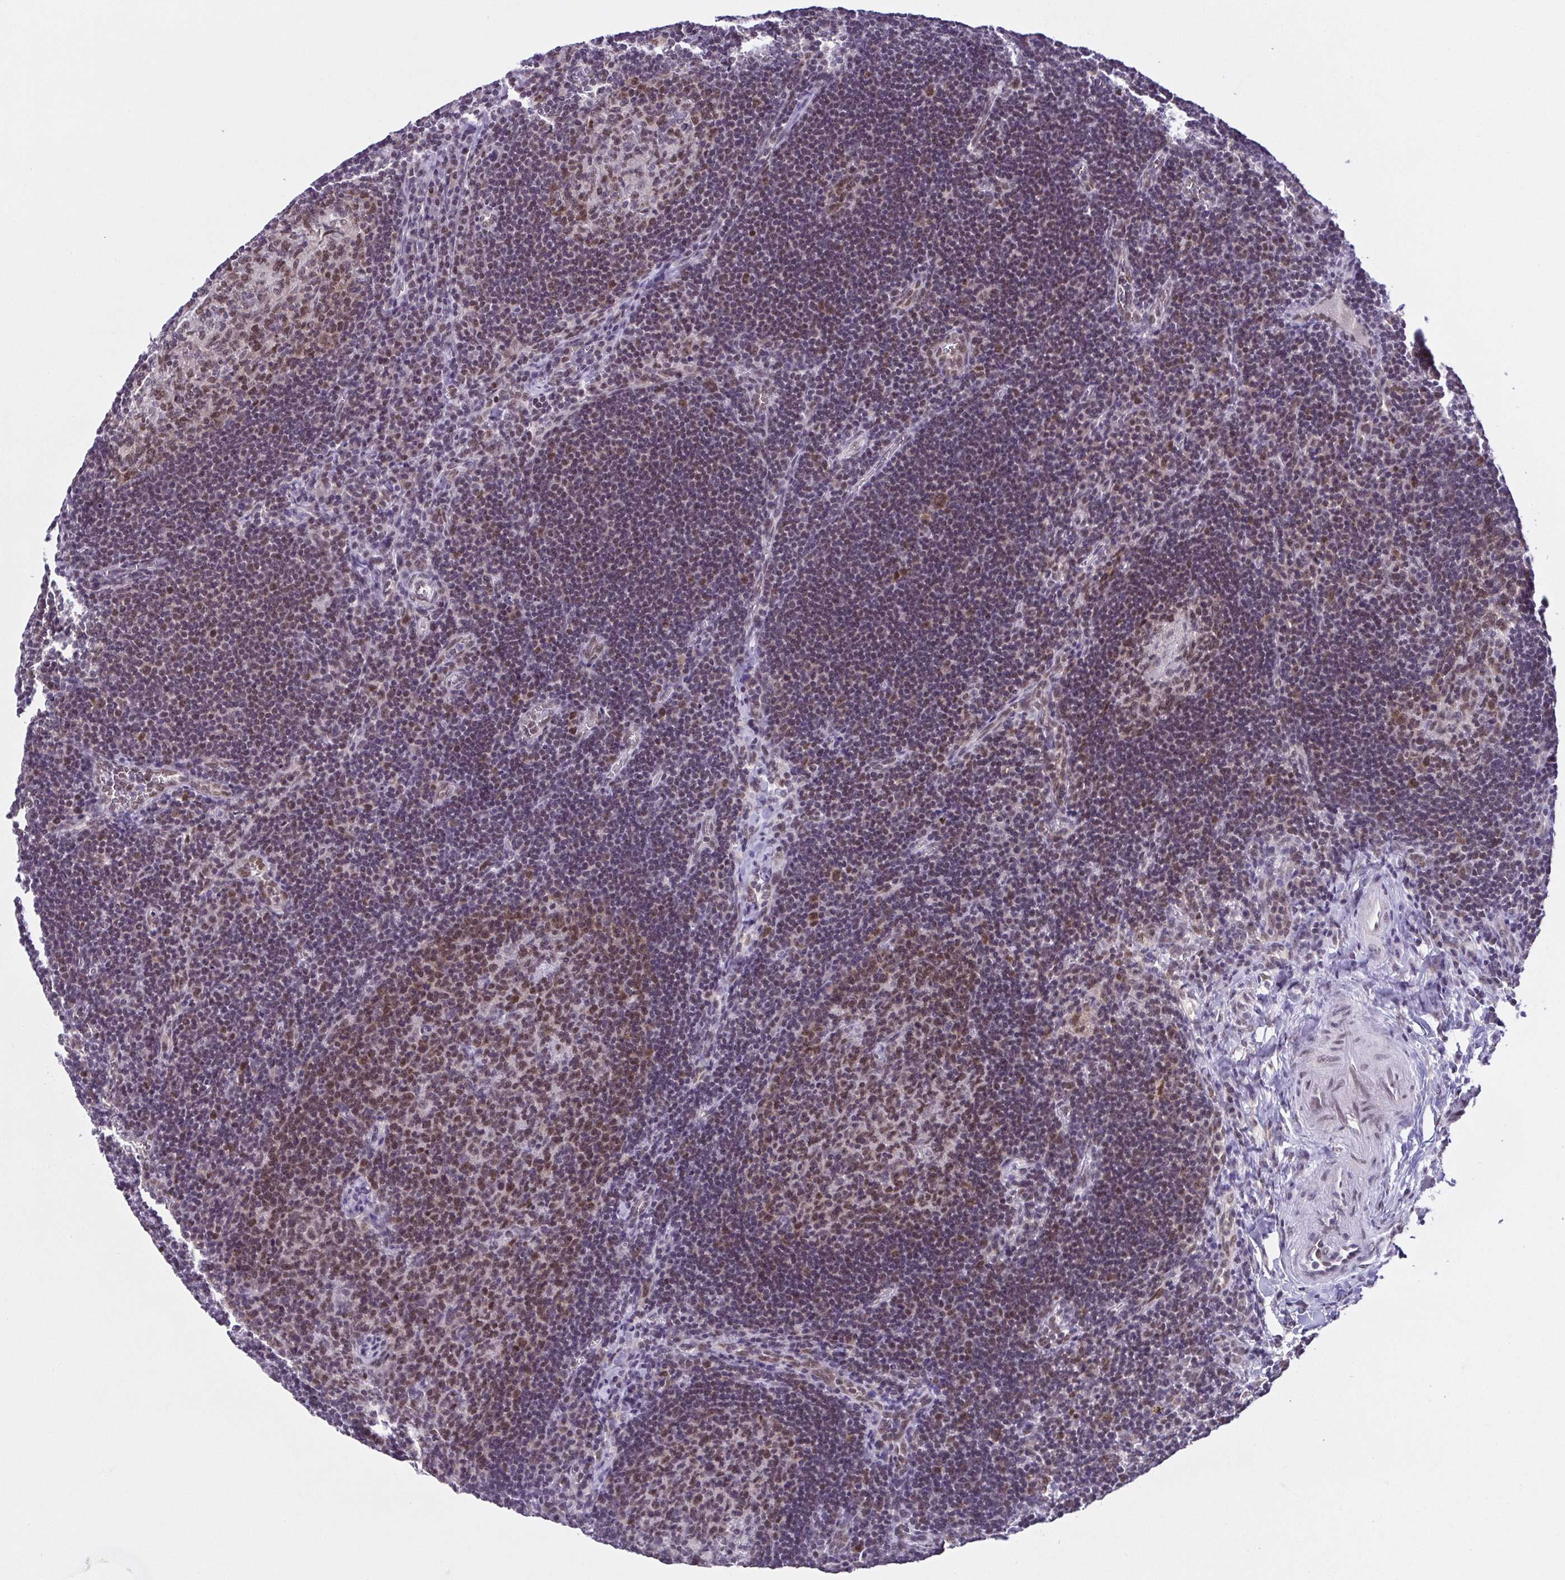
{"staining": {"intensity": "moderate", "quantity": ">75%", "location": "nuclear"}, "tissue": "lymph node", "cell_type": "Germinal center cells", "image_type": "normal", "snomed": [{"axis": "morphology", "description": "Normal tissue, NOS"}, {"axis": "topography", "description": "Lymph node"}], "caption": "This histopathology image displays immunohistochemistry (IHC) staining of benign lymph node, with medium moderate nuclear positivity in about >75% of germinal center cells.", "gene": "RBM3", "patient": {"sex": "male", "age": 67}}